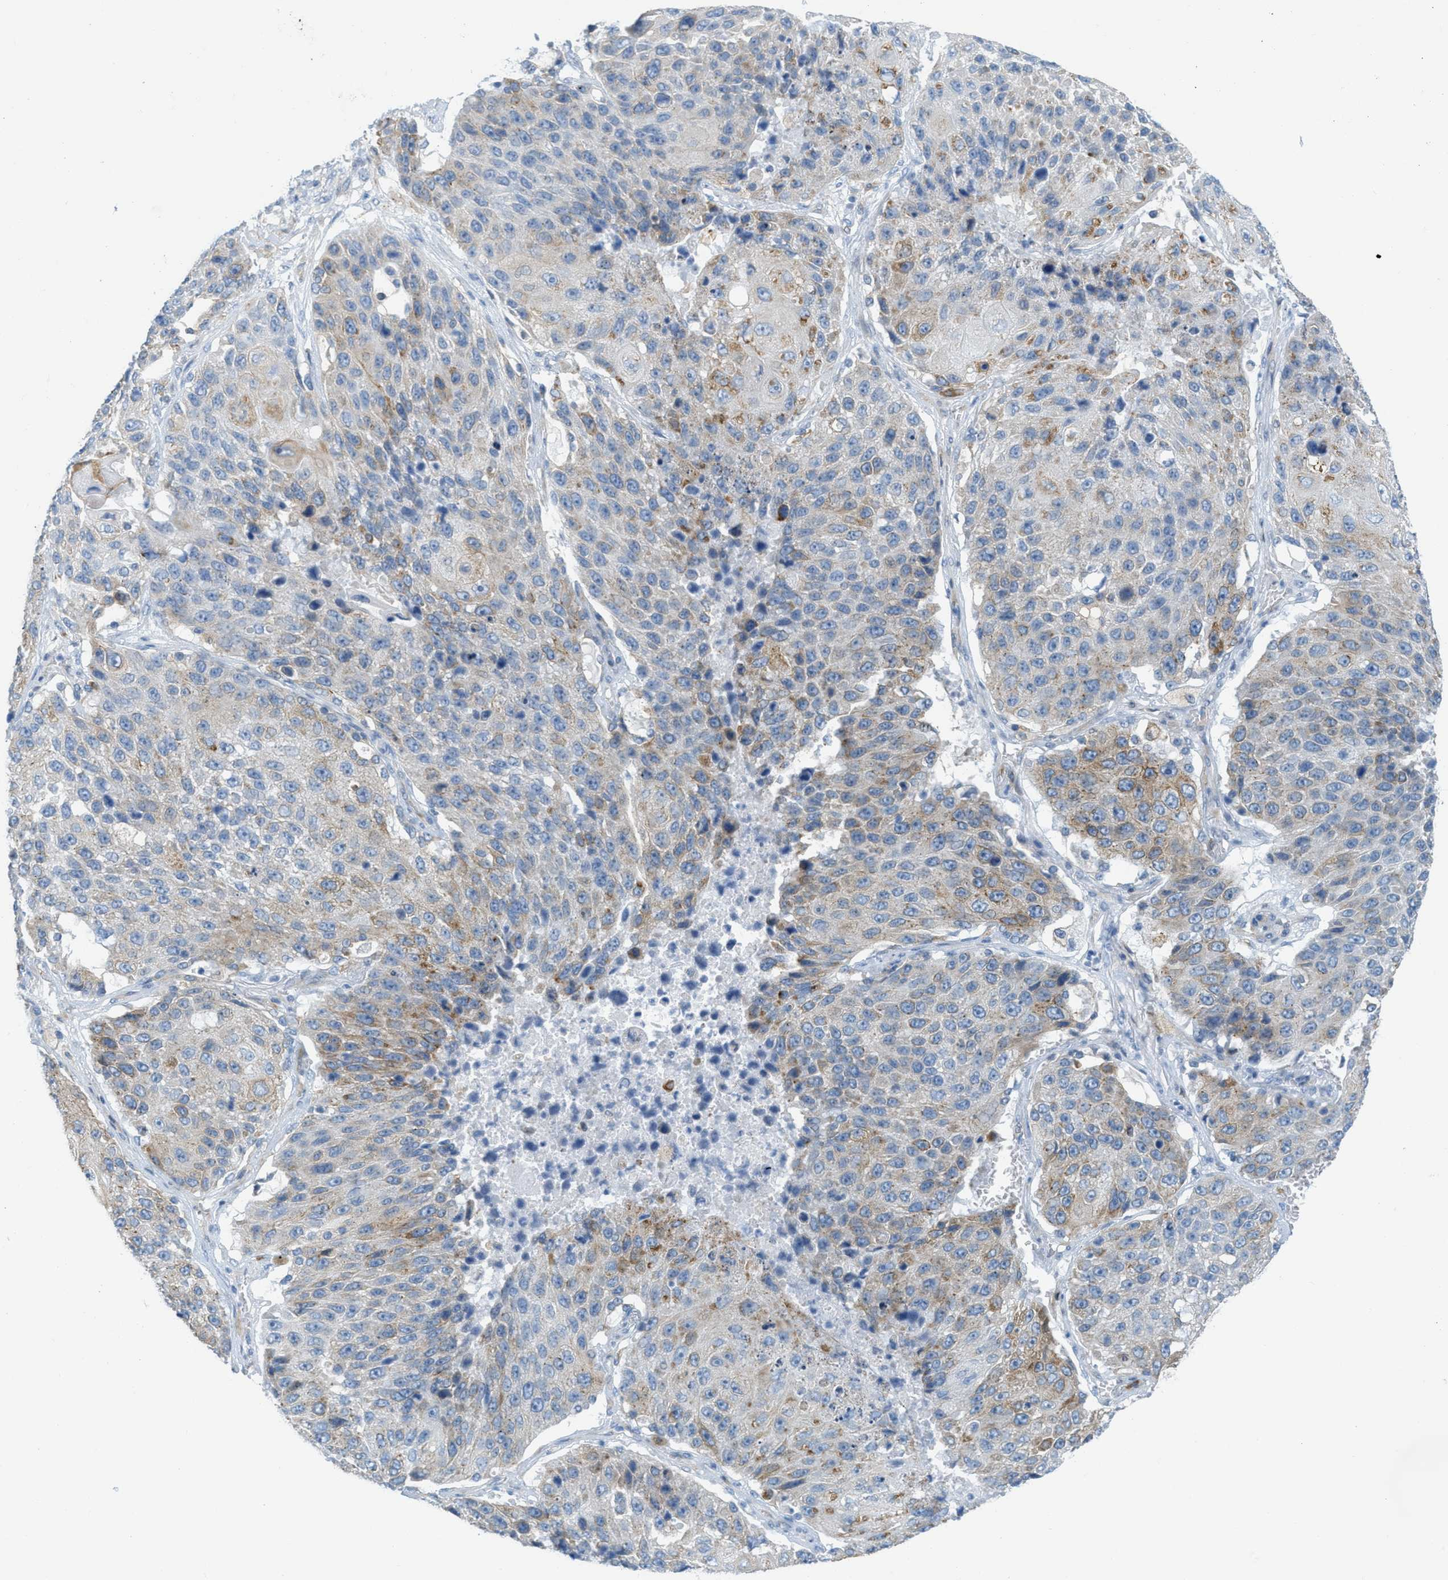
{"staining": {"intensity": "moderate", "quantity": "<25%", "location": "cytoplasmic/membranous"}, "tissue": "lung cancer", "cell_type": "Tumor cells", "image_type": "cancer", "snomed": [{"axis": "morphology", "description": "Squamous cell carcinoma, NOS"}, {"axis": "topography", "description": "Lung"}], "caption": "Immunohistochemical staining of human lung squamous cell carcinoma demonstrates low levels of moderate cytoplasmic/membranous protein positivity in about <25% of tumor cells. (DAB (3,3'-diaminobenzidine) = brown stain, brightfield microscopy at high magnification).", "gene": "TEX264", "patient": {"sex": "male", "age": 61}}